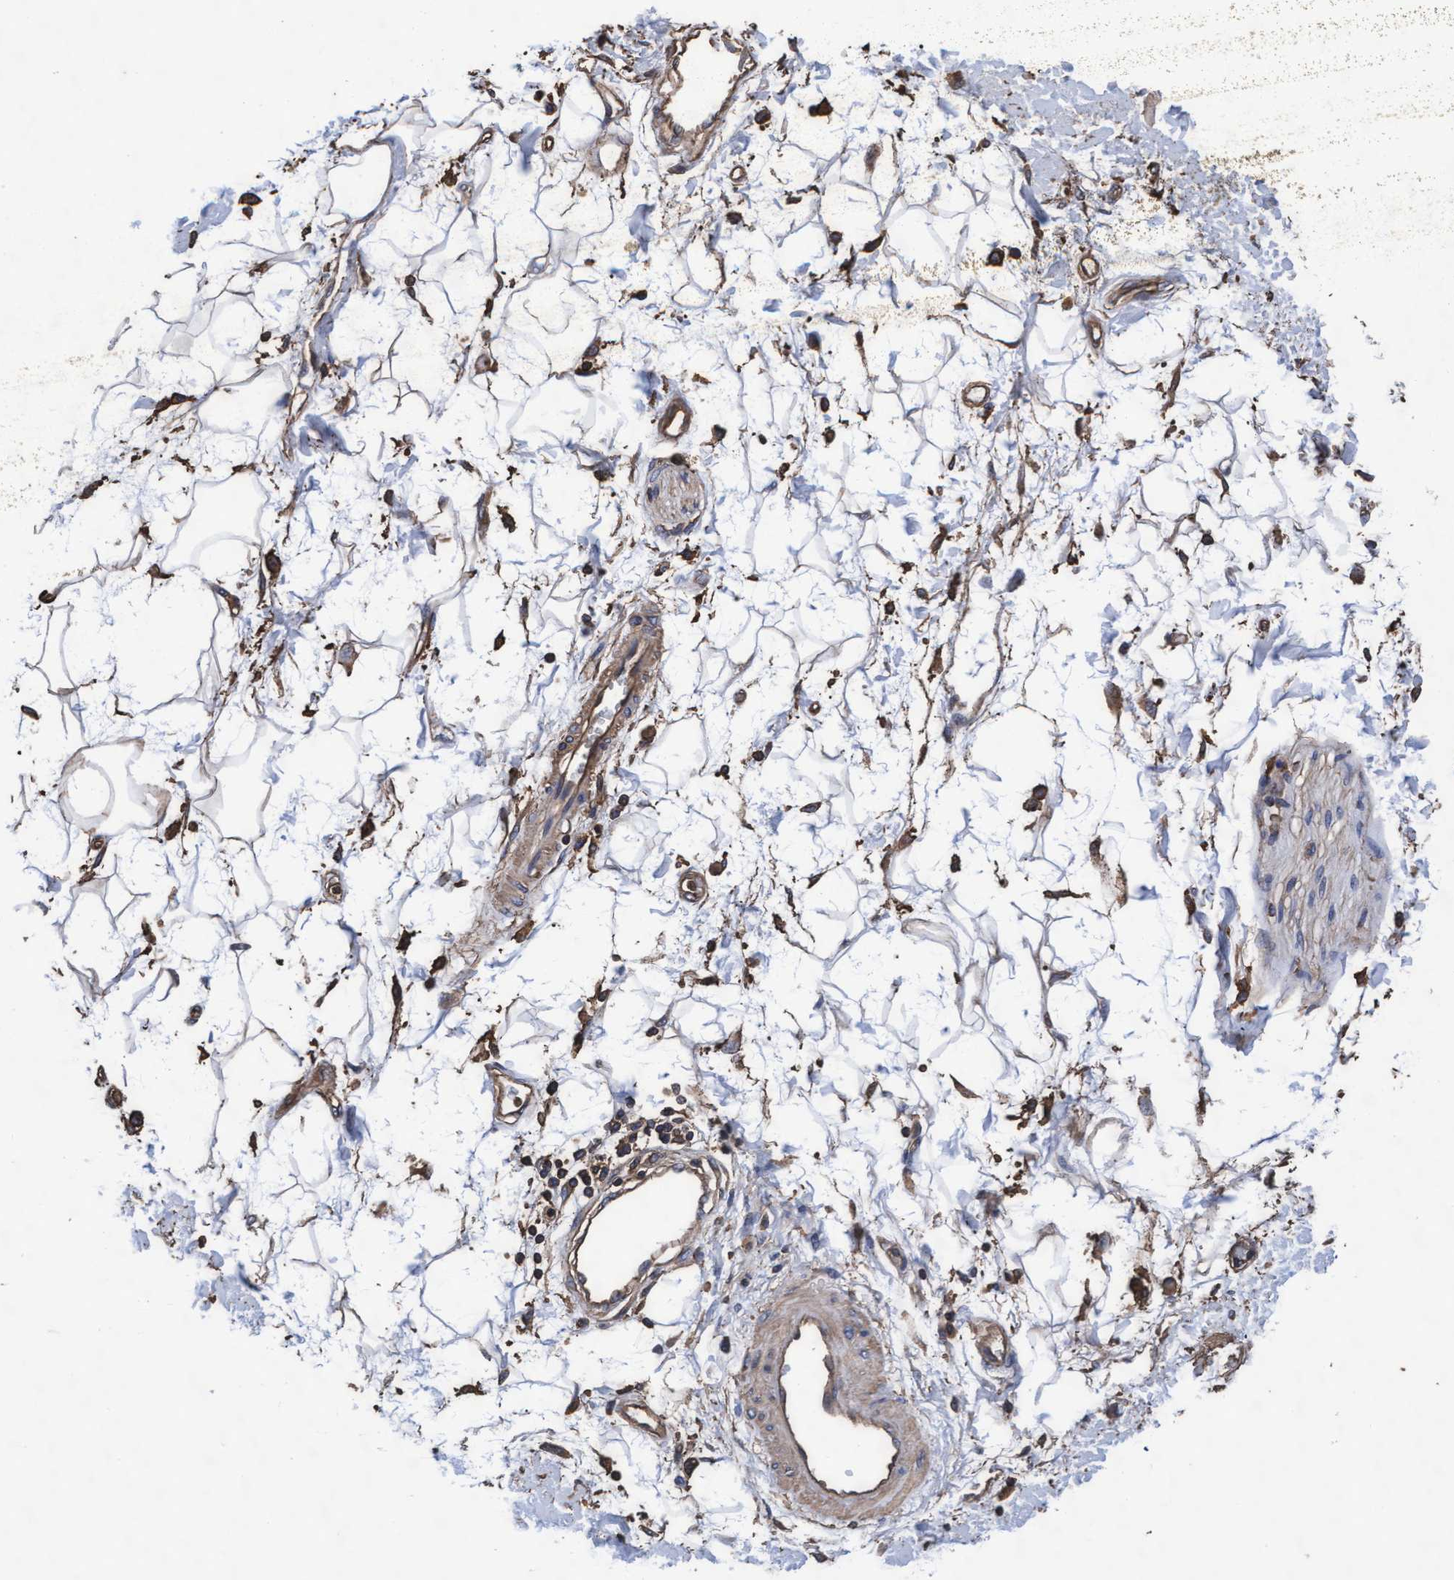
{"staining": {"intensity": "negative", "quantity": "none", "location": "none"}, "tissue": "adipose tissue", "cell_type": "Adipocytes", "image_type": "normal", "snomed": [{"axis": "morphology", "description": "Normal tissue, NOS"}, {"axis": "morphology", "description": "Adenocarcinoma, NOS"}, {"axis": "topography", "description": "Duodenum"}, {"axis": "topography", "description": "Peripheral nerve tissue"}], "caption": "Micrograph shows no significant protein staining in adipocytes of unremarkable adipose tissue.", "gene": "GRHPR", "patient": {"sex": "female", "age": 60}}